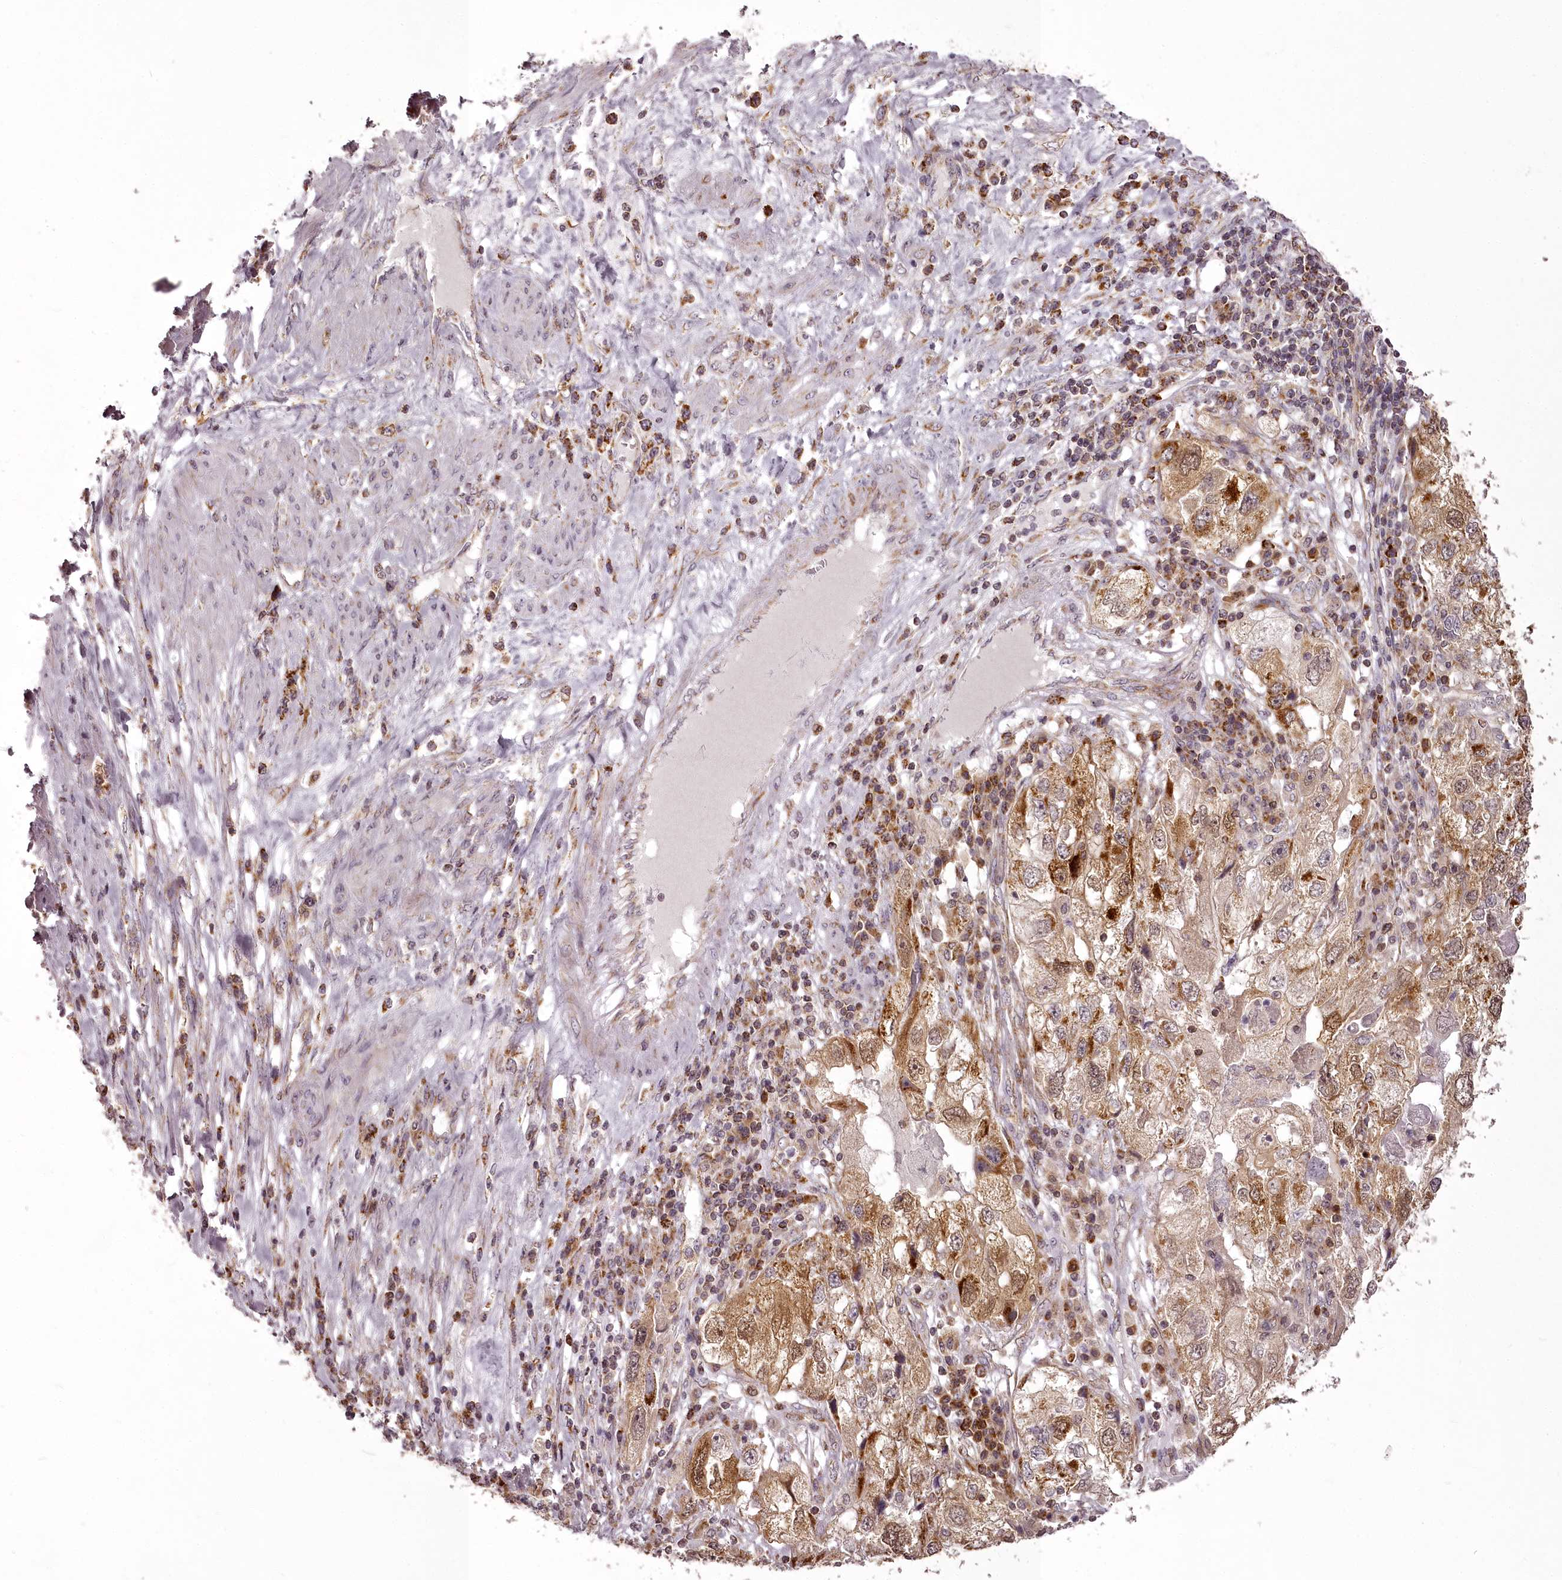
{"staining": {"intensity": "moderate", "quantity": ">75%", "location": "cytoplasmic/membranous,nuclear"}, "tissue": "endometrial cancer", "cell_type": "Tumor cells", "image_type": "cancer", "snomed": [{"axis": "morphology", "description": "Adenocarcinoma, NOS"}, {"axis": "topography", "description": "Endometrium"}], "caption": "An IHC histopathology image of neoplastic tissue is shown. Protein staining in brown shows moderate cytoplasmic/membranous and nuclear positivity in endometrial cancer within tumor cells.", "gene": "CHCHD2", "patient": {"sex": "female", "age": 49}}